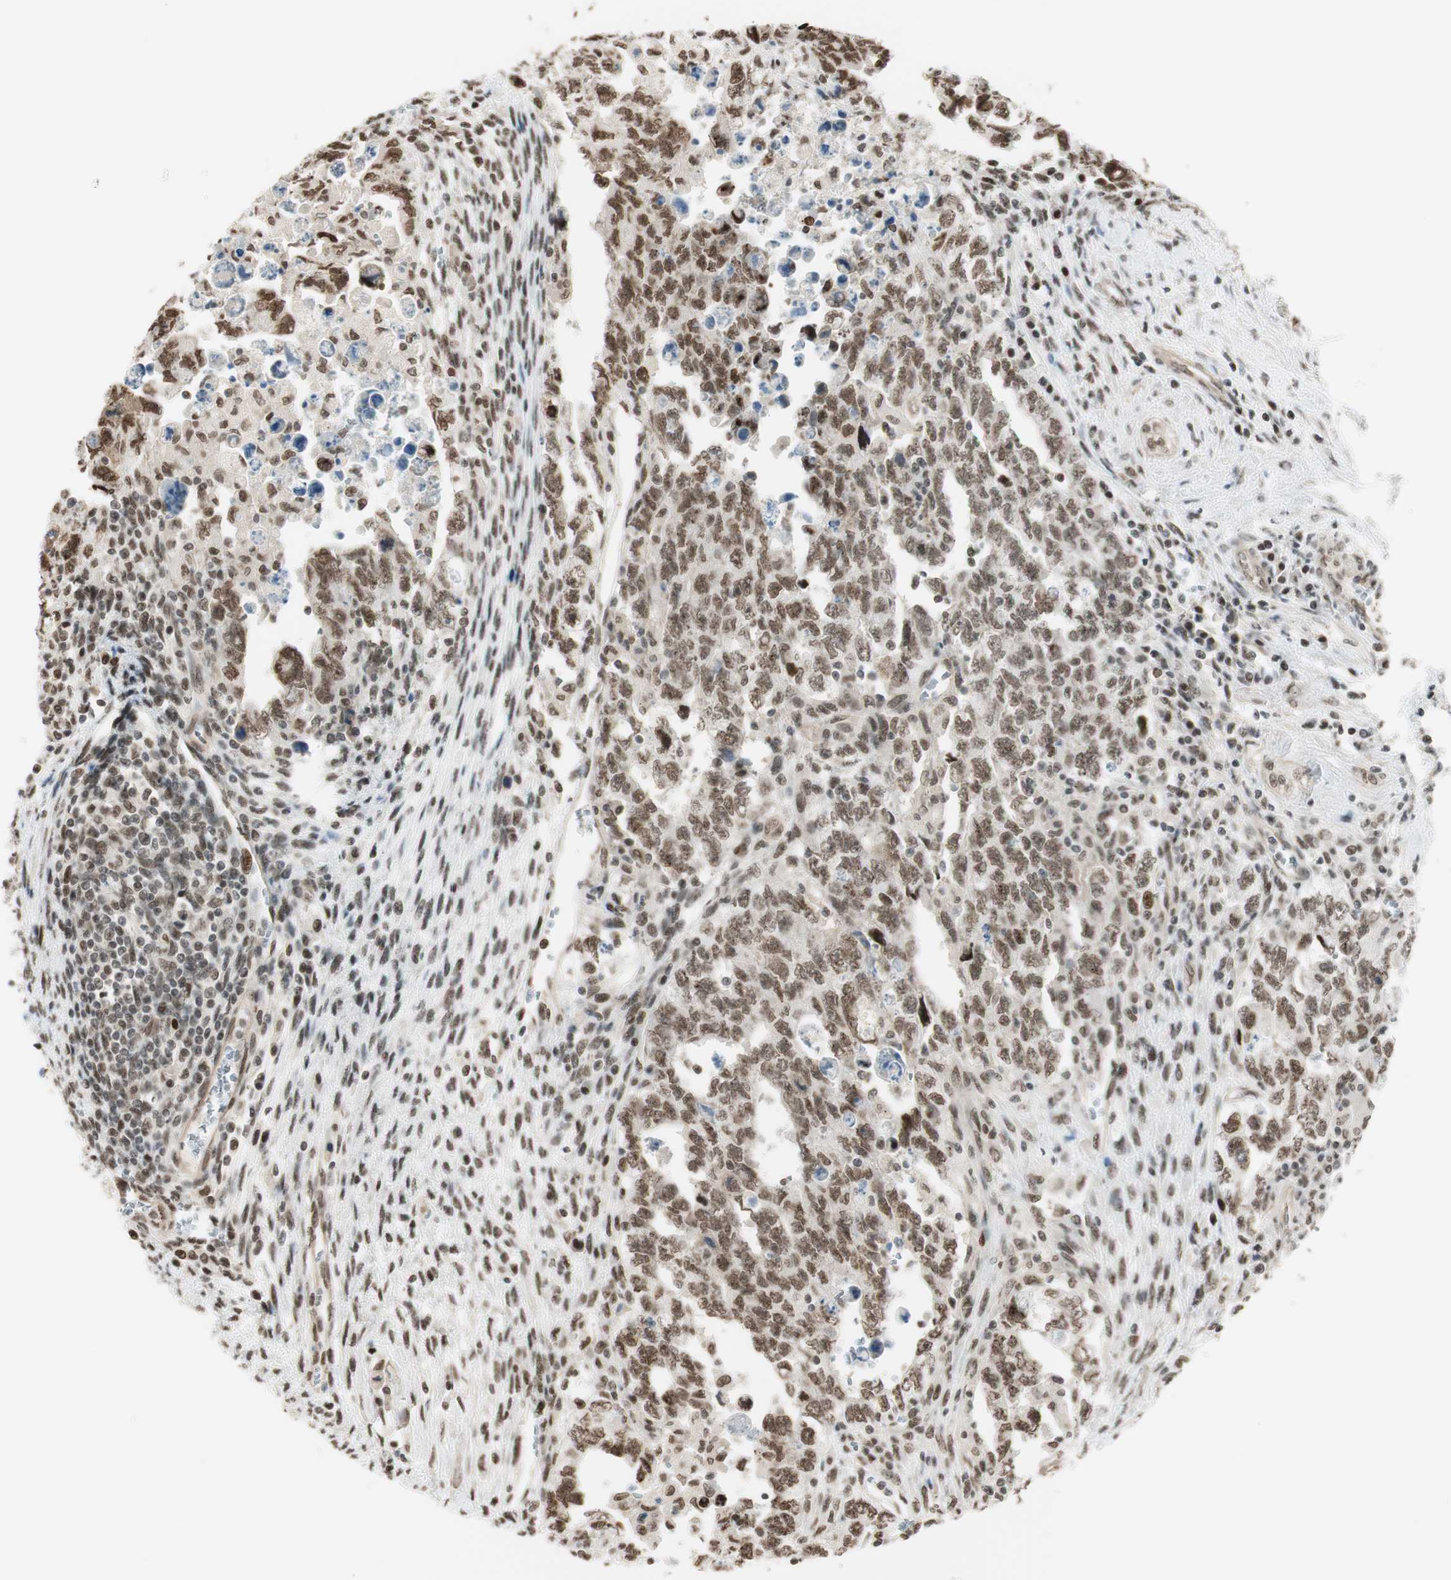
{"staining": {"intensity": "moderate", "quantity": ">75%", "location": "nuclear"}, "tissue": "testis cancer", "cell_type": "Tumor cells", "image_type": "cancer", "snomed": [{"axis": "morphology", "description": "Carcinoma, Embryonal, NOS"}, {"axis": "topography", "description": "Testis"}], "caption": "A brown stain labels moderate nuclear expression of a protein in testis embryonal carcinoma tumor cells.", "gene": "SUFU", "patient": {"sex": "male", "age": 28}}